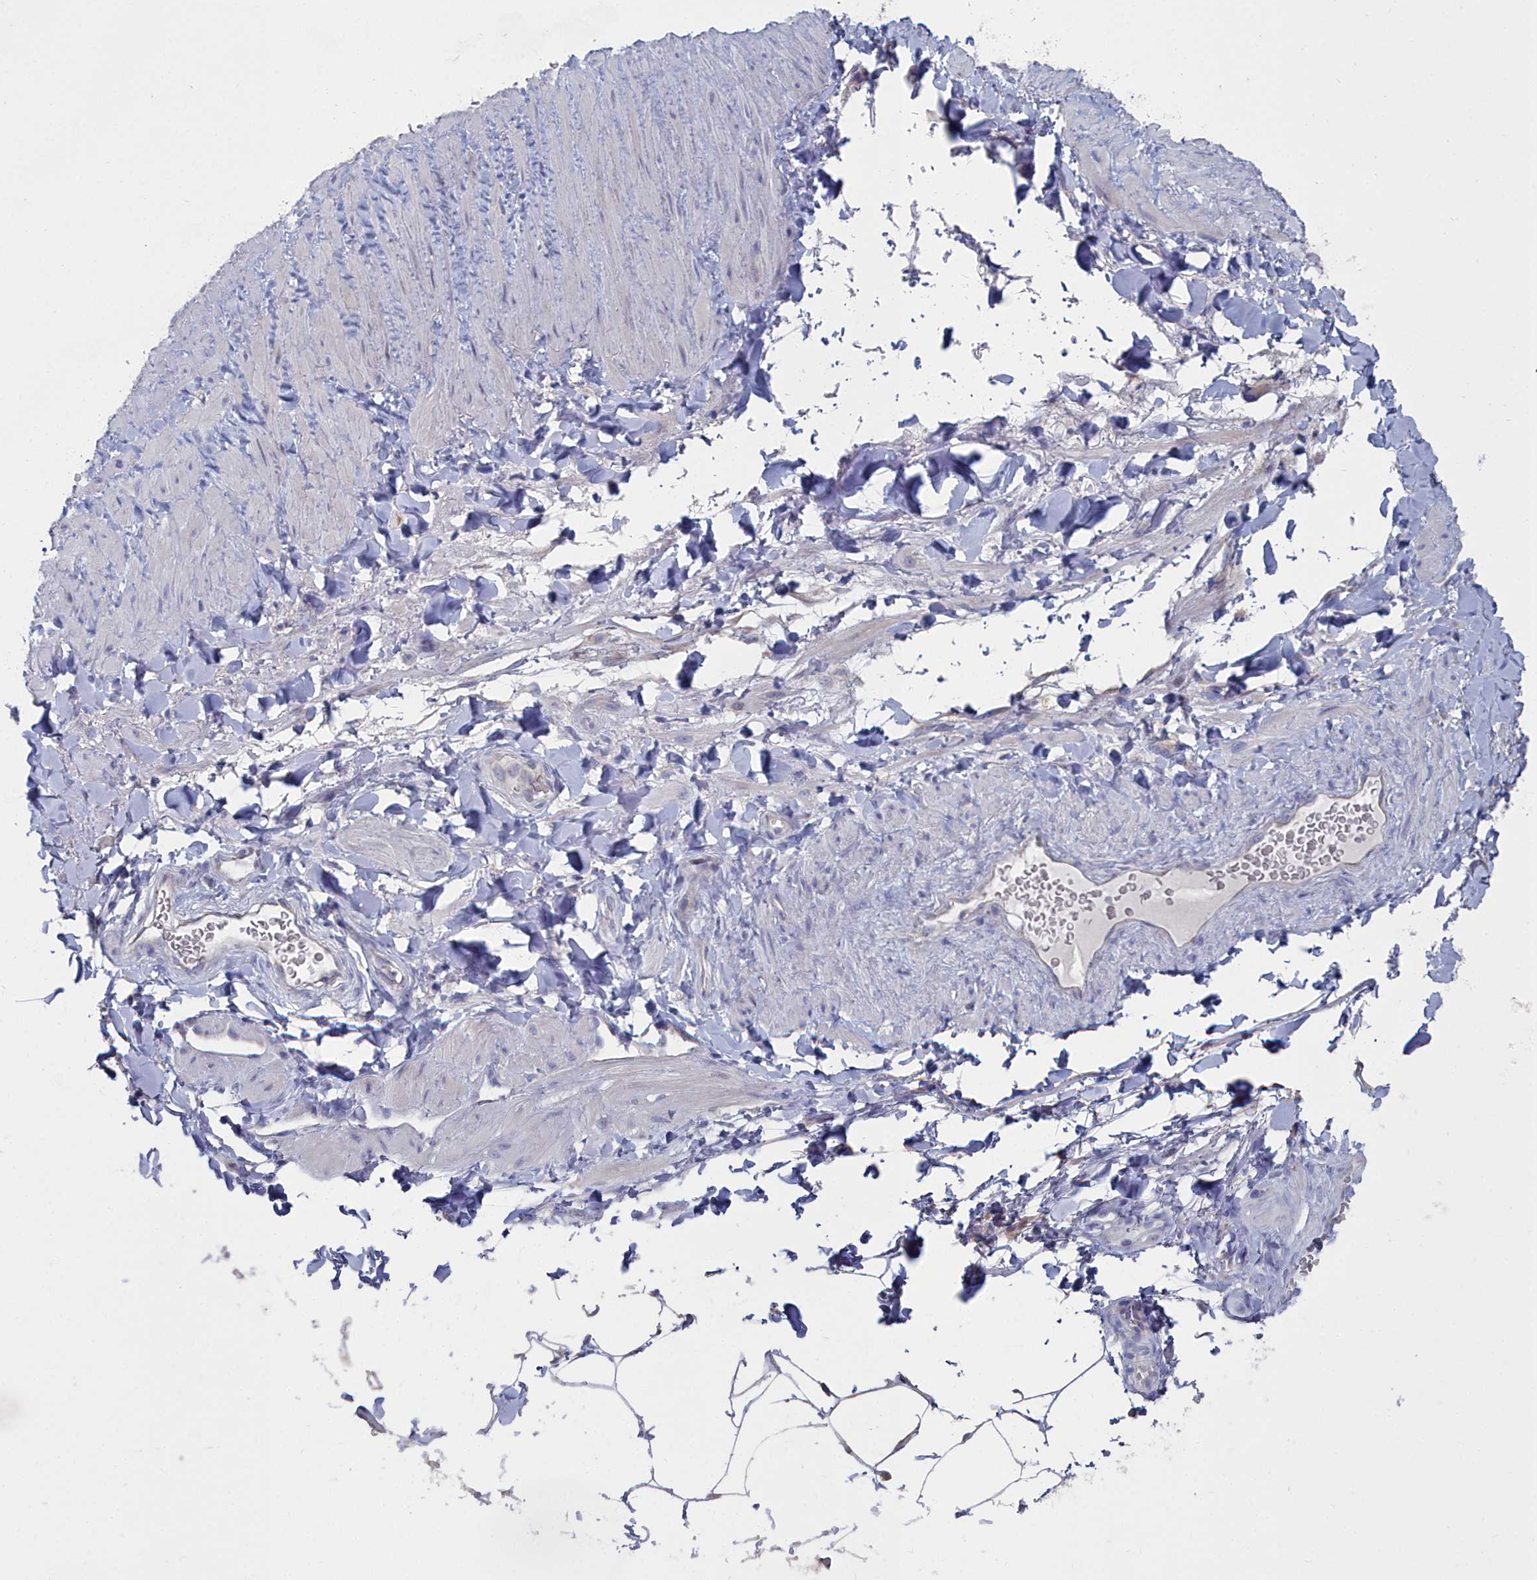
{"staining": {"intensity": "negative", "quantity": "none", "location": "none"}, "tissue": "adipose tissue", "cell_type": "Adipocytes", "image_type": "normal", "snomed": [{"axis": "morphology", "description": "Normal tissue, NOS"}, {"axis": "topography", "description": "Soft tissue"}, {"axis": "topography", "description": "Vascular tissue"}], "caption": "Photomicrograph shows no significant protein expression in adipocytes of normal adipose tissue. The staining is performed using DAB (3,3'-diaminobenzidine) brown chromogen with nuclei counter-stained in using hematoxylin.", "gene": "CCDC149", "patient": {"sex": "male", "age": 54}}